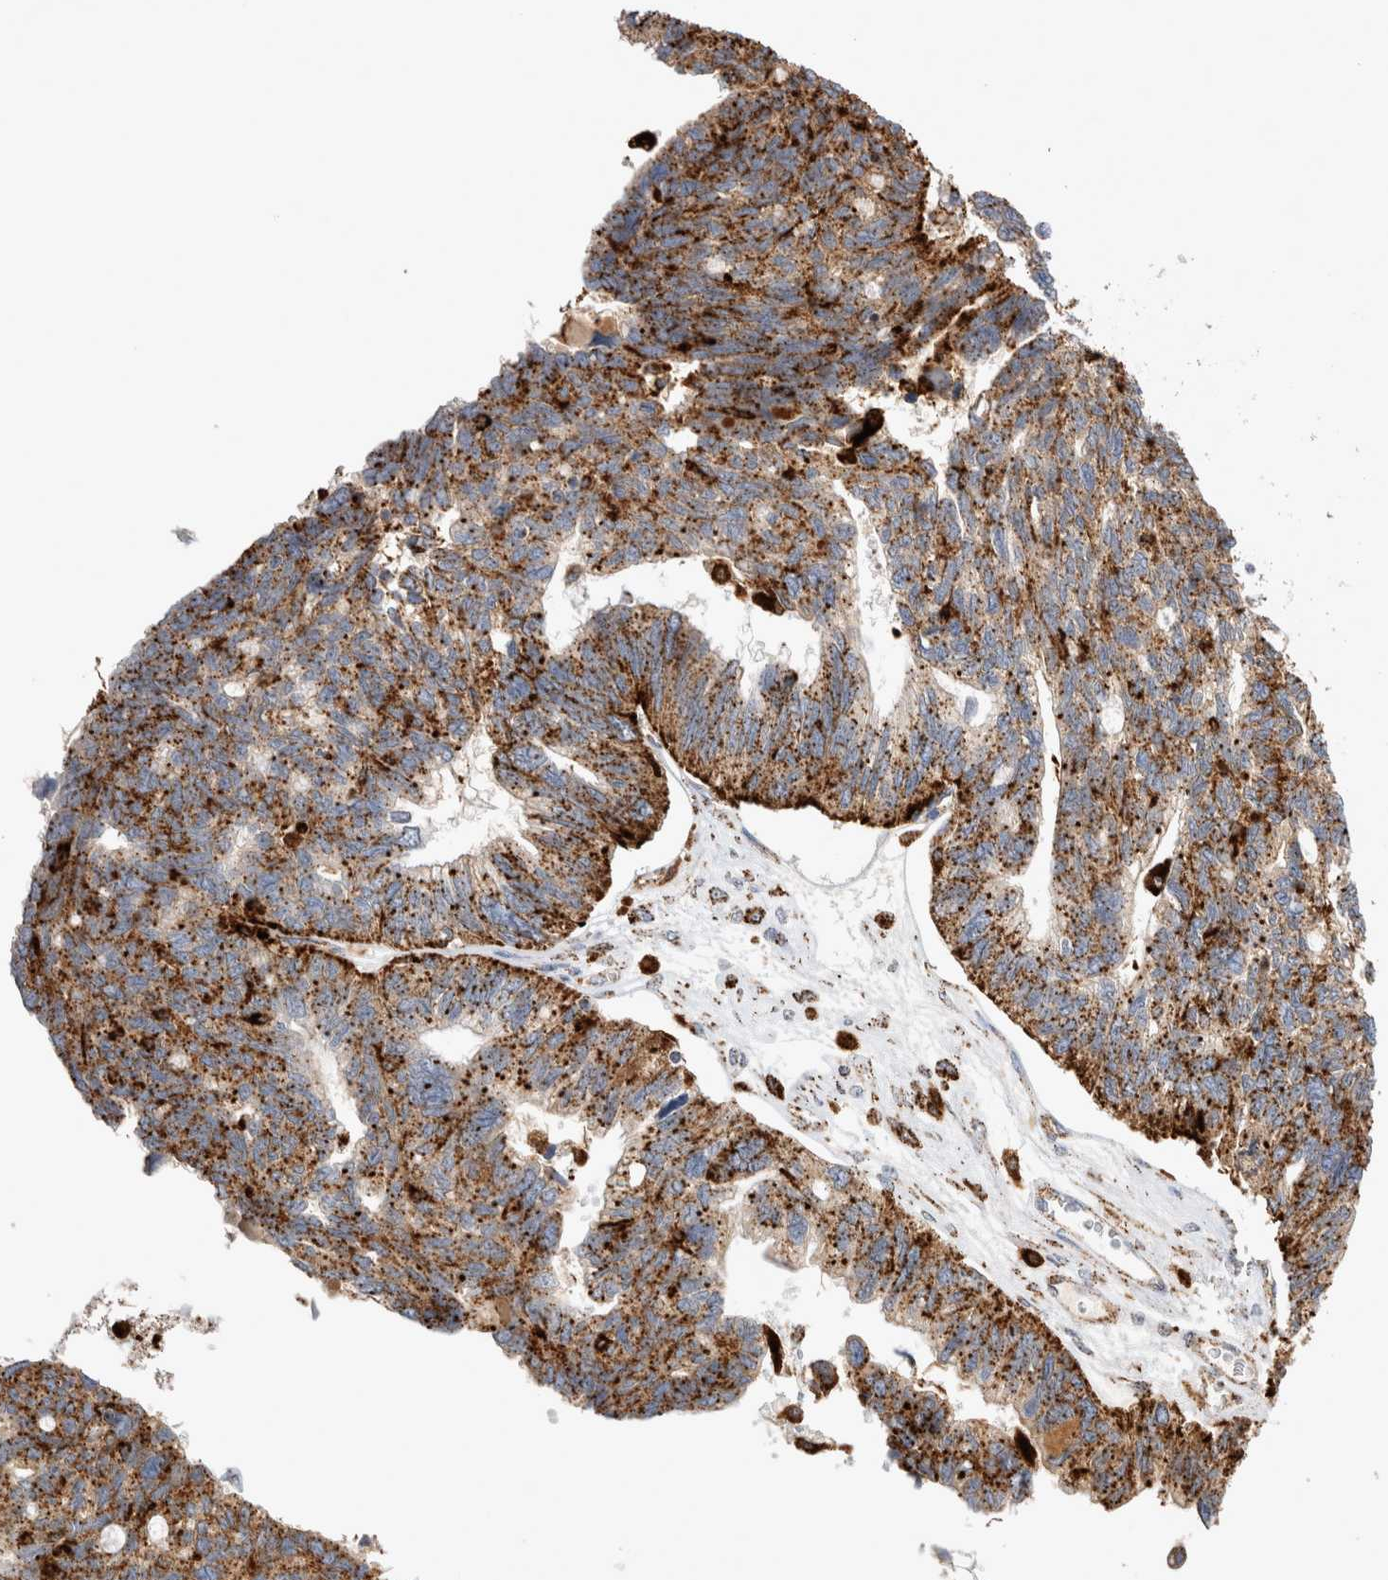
{"staining": {"intensity": "strong", "quantity": ">75%", "location": "cytoplasmic/membranous"}, "tissue": "ovarian cancer", "cell_type": "Tumor cells", "image_type": "cancer", "snomed": [{"axis": "morphology", "description": "Cystadenocarcinoma, serous, NOS"}, {"axis": "topography", "description": "Ovary"}], "caption": "This is a photomicrograph of immunohistochemistry (IHC) staining of ovarian cancer (serous cystadenocarcinoma), which shows strong staining in the cytoplasmic/membranous of tumor cells.", "gene": "CTSA", "patient": {"sex": "female", "age": 79}}